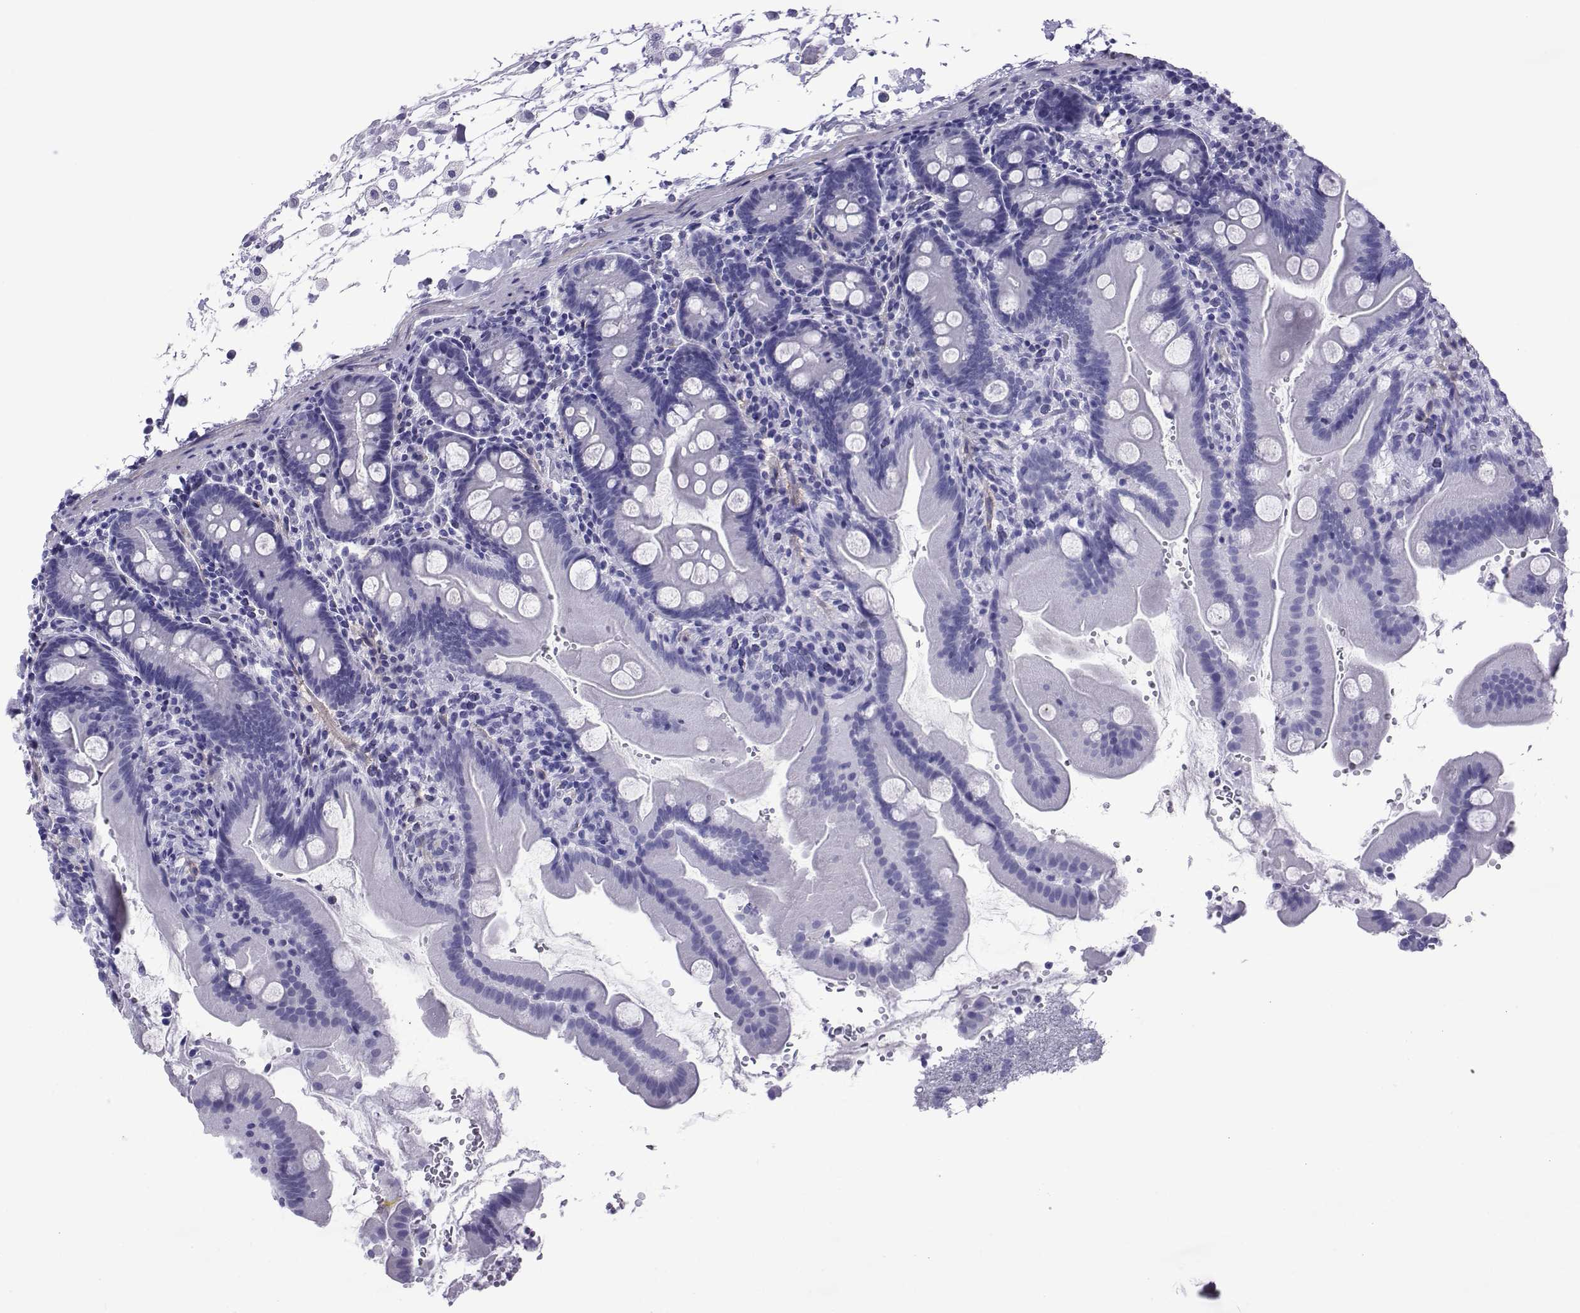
{"staining": {"intensity": "negative", "quantity": "none", "location": "none"}, "tissue": "small intestine", "cell_type": "Glandular cells", "image_type": "normal", "snomed": [{"axis": "morphology", "description": "Normal tissue, NOS"}, {"axis": "topography", "description": "Small intestine"}], "caption": "Glandular cells are negative for brown protein staining in normal small intestine.", "gene": "SPANXA1", "patient": {"sex": "female", "age": 44}}